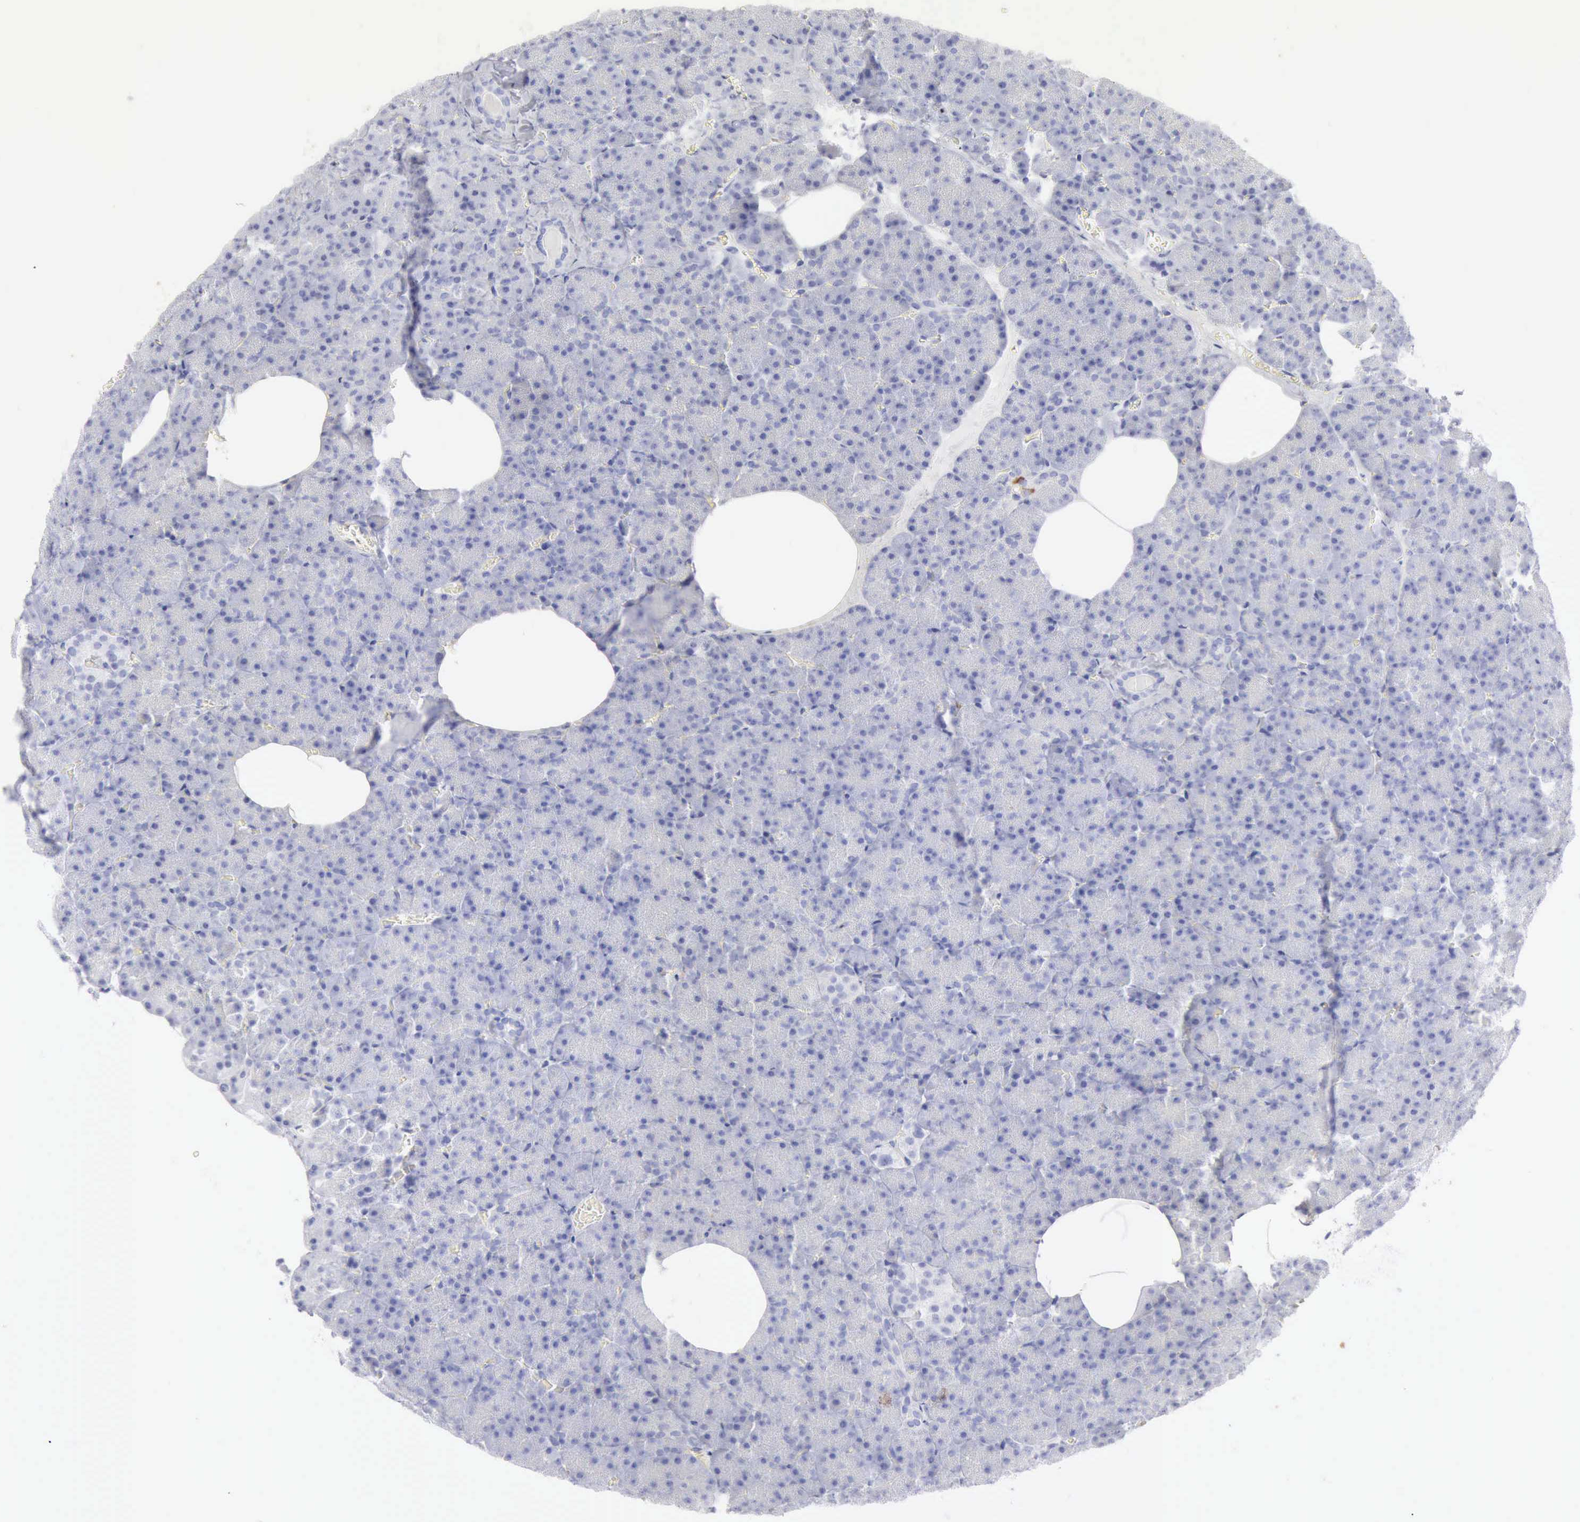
{"staining": {"intensity": "negative", "quantity": "none", "location": "none"}, "tissue": "pancreas", "cell_type": "Exocrine glandular cells", "image_type": "normal", "snomed": [{"axis": "morphology", "description": "Normal tissue, NOS"}, {"axis": "topography", "description": "Pancreas"}], "caption": "The immunohistochemistry image has no significant staining in exocrine glandular cells of pancreas. (DAB (3,3'-diaminobenzidine) IHC with hematoxylin counter stain).", "gene": "KRT5", "patient": {"sex": "female", "age": 35}}